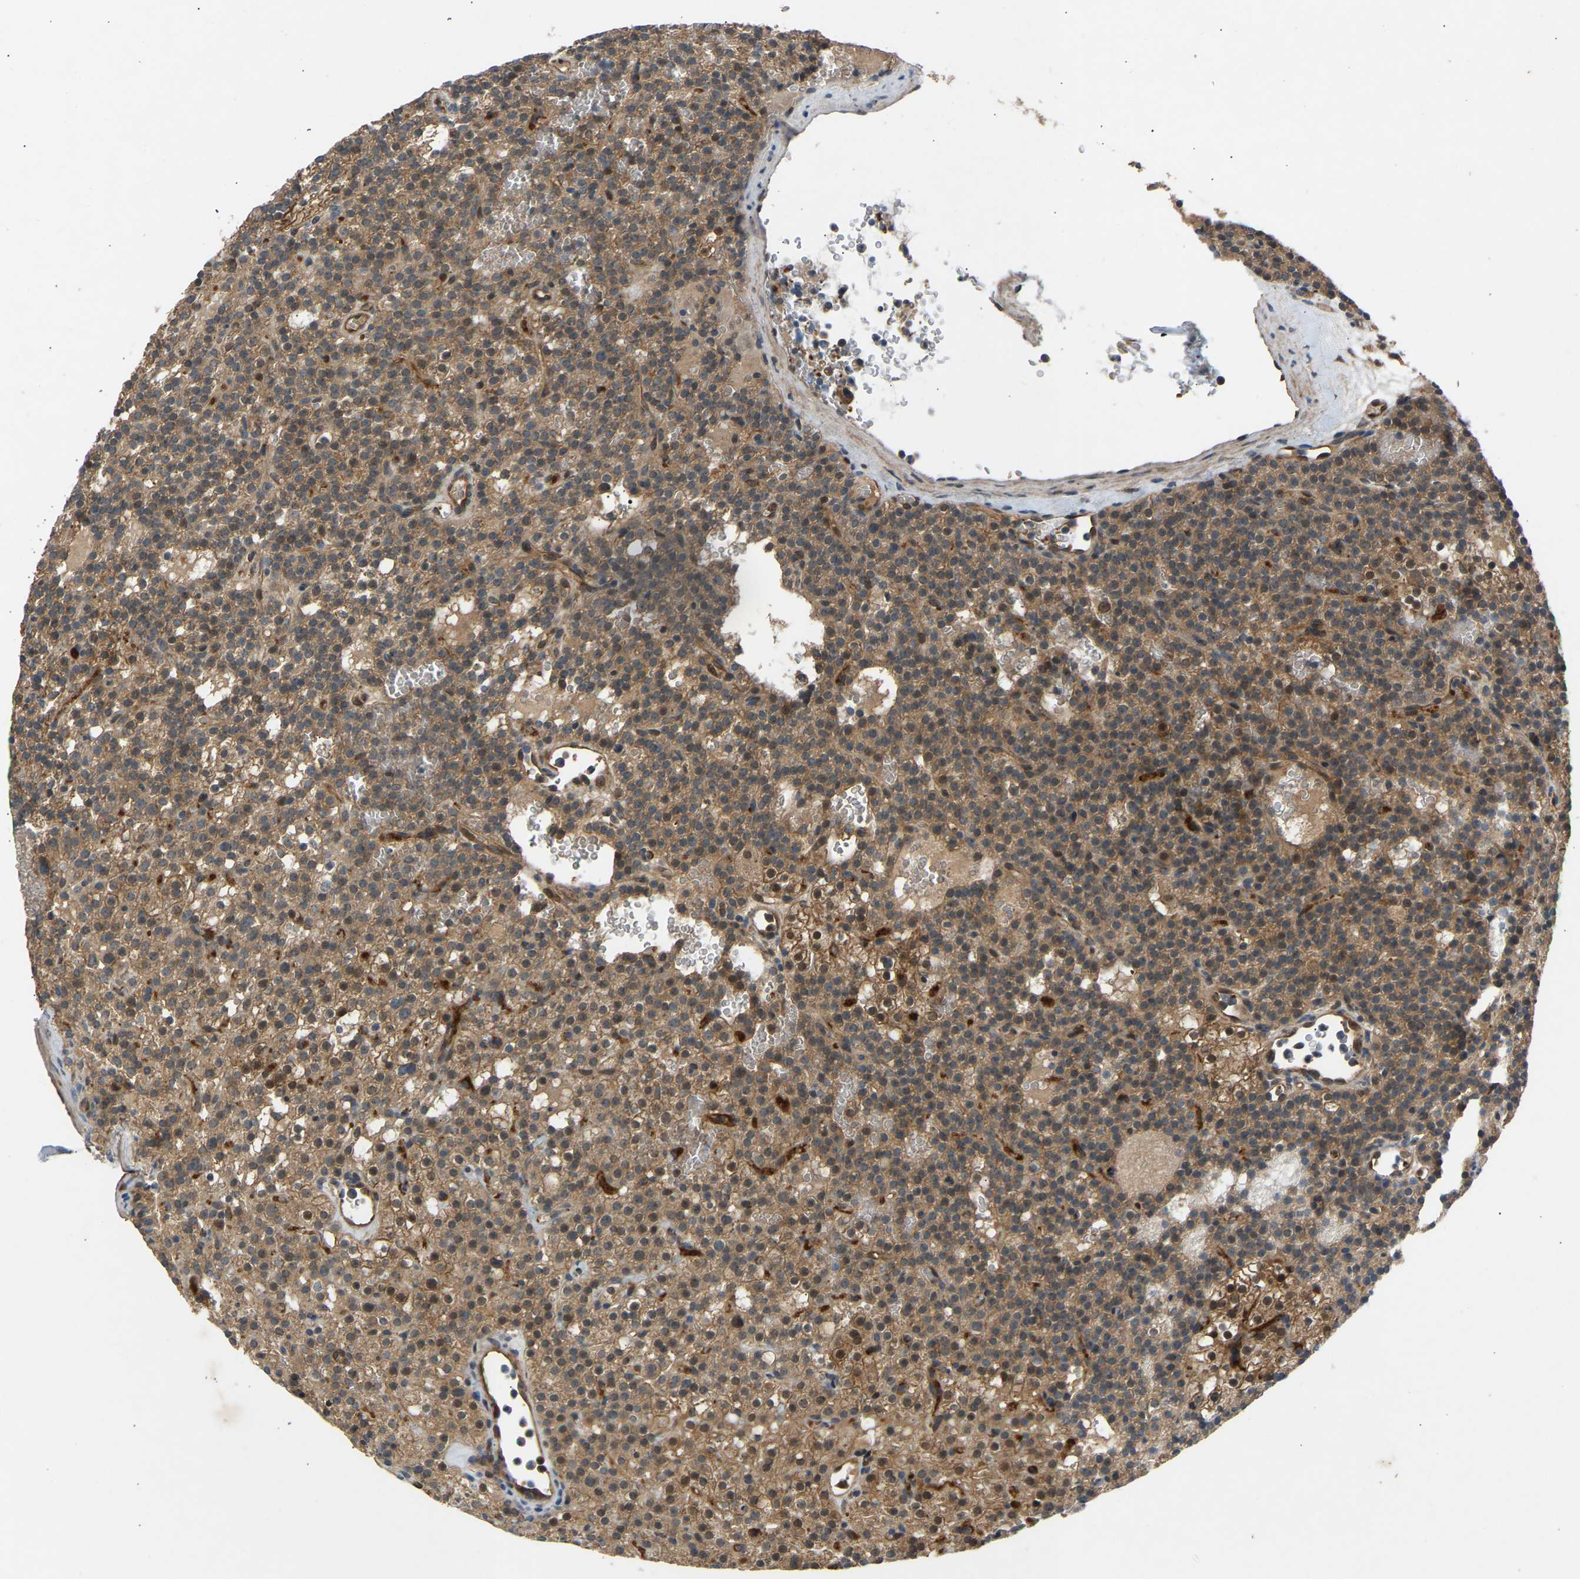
{"staining": {"intensity": "weak", "quantity": "25%-75%", "location": "cytoplasmic/membranous"}, "tissue": "parathyroid gland", "cell_type": "Glandular cells", "image_type": "normal", "snomed": [{"axis": "morphology", "description": "Normal tissue, NOS"}, {"axis": "morphology", "description": "Adenoma, NOS"}, {"axis": "topography", "description": "Parathyroid gland"}], "caption": "Immunohistochemical staining of benign parathyroid gland reveals weak cytoplasmic/membranous protein positivity in approximately 25%-75% of glandular cells. (Stains: DAB in brown, nuclei in blue, Microscopy: brightfield microscopy at high magnification).", "gene": "GAS2L1", "patient": {"sex": "female", "age": 74}}